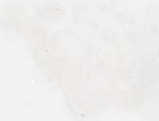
{"staining": {"intensity": "moderate", "quantity": "25%-75%", "location": "cytoplasmic/membranous"}, "tissue": "ovarian cancer", "cell_type": "Tumor cells", "image_type": "cancer", "snomed": [{"axis": "morphology", "description": "Cystadenocarcinoma, mucinous, NOS"}, {"axis": "topography", "description": "Ovary"}], "caption": "Ovarian cancer tissue exhibits moderate cytoplasmic/membranous positivity in approximately 25%-75% of tumor cells, visualized by immunohistochemistry.", "gene": "RANBP1", "patient": {"sex": "female", "age": 38}}